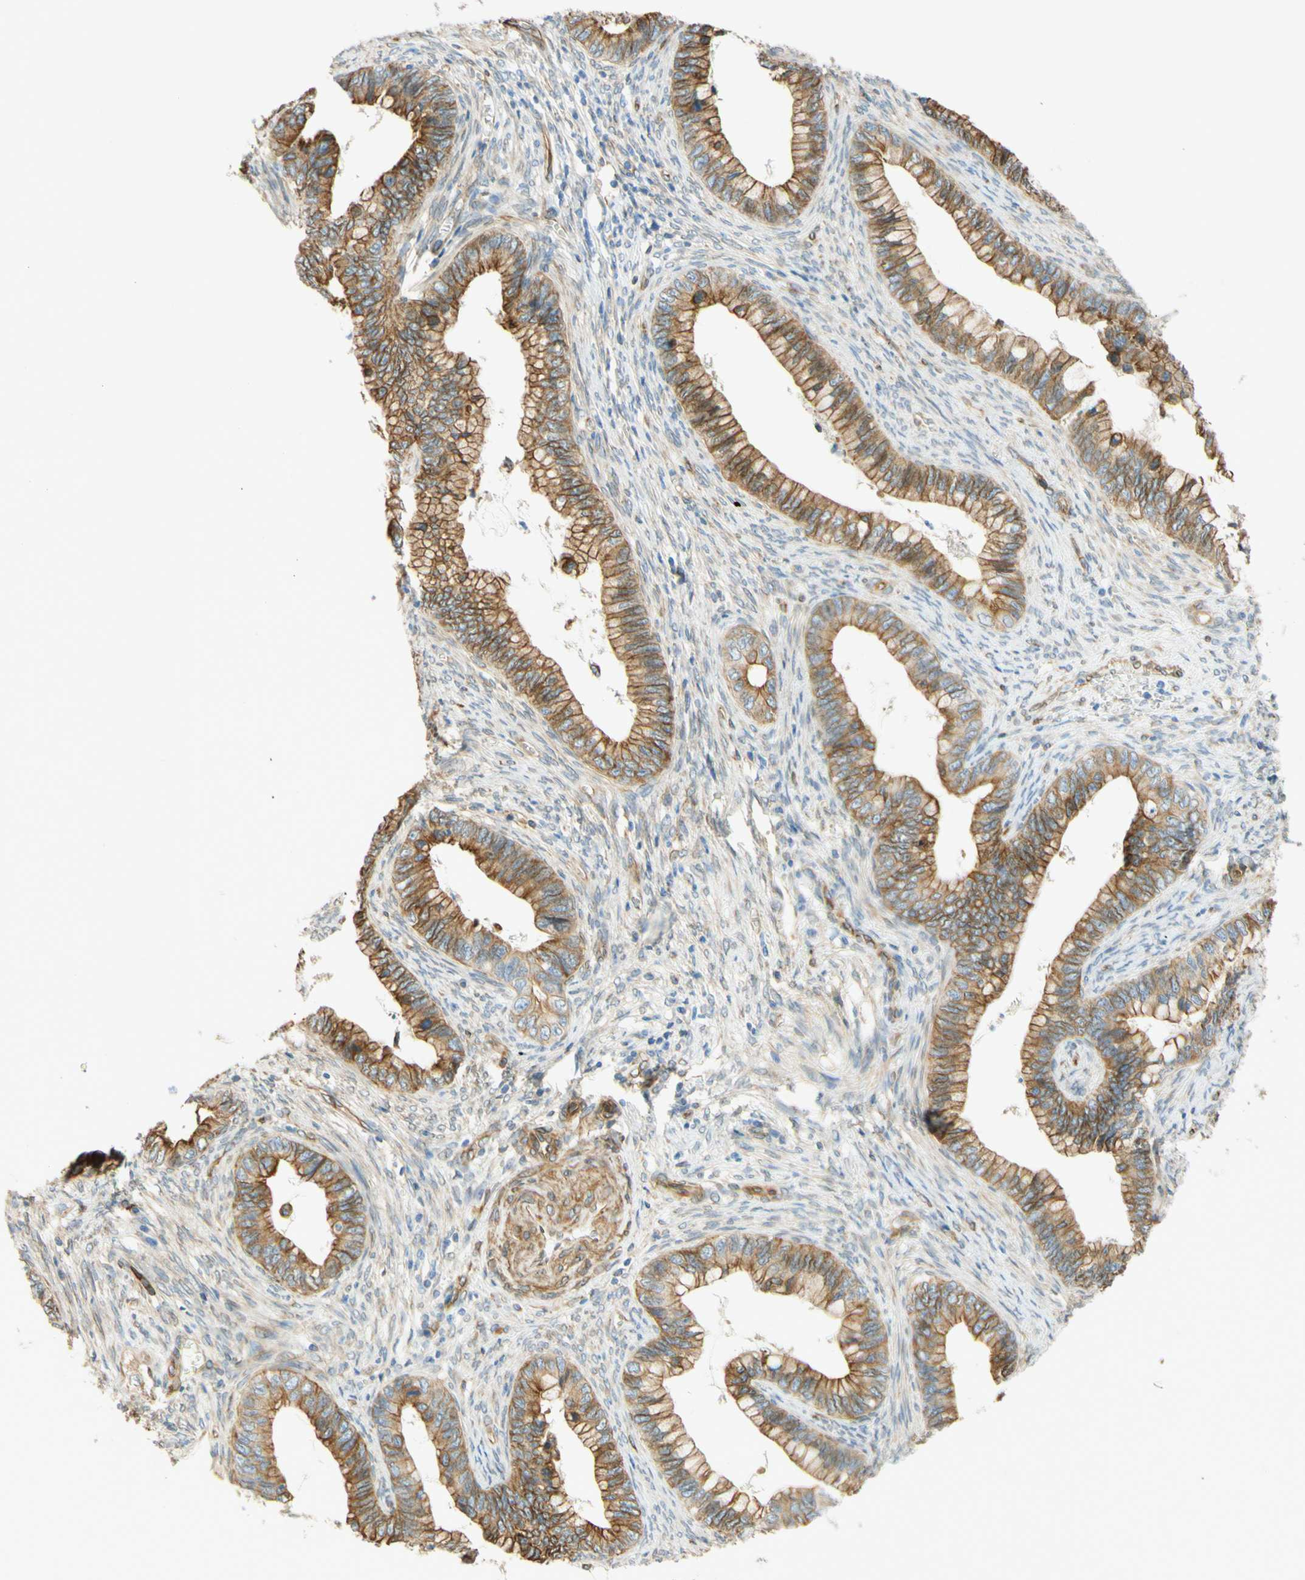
{"staining": {"intensity": "moderate", "quantity": ">75%", "location": "cytoplasmic/membranous"}, "tissue": "cervical cancer", "cell_type": "Tumor cells", "image_type": "cancer", "snomed": [{"axis": "morphology", "description": "Adenocarcinoma, NOS"}, {"axis": "topography", "description": "Cervix"}], "caption": "A brown stain shows moderate cytoplasmic/membranous staining of a protein in adenocarcinoma (cervical) tumor cells.", "gene": "ENDOD1", "patient": {"sex": "female", "age": 44}}